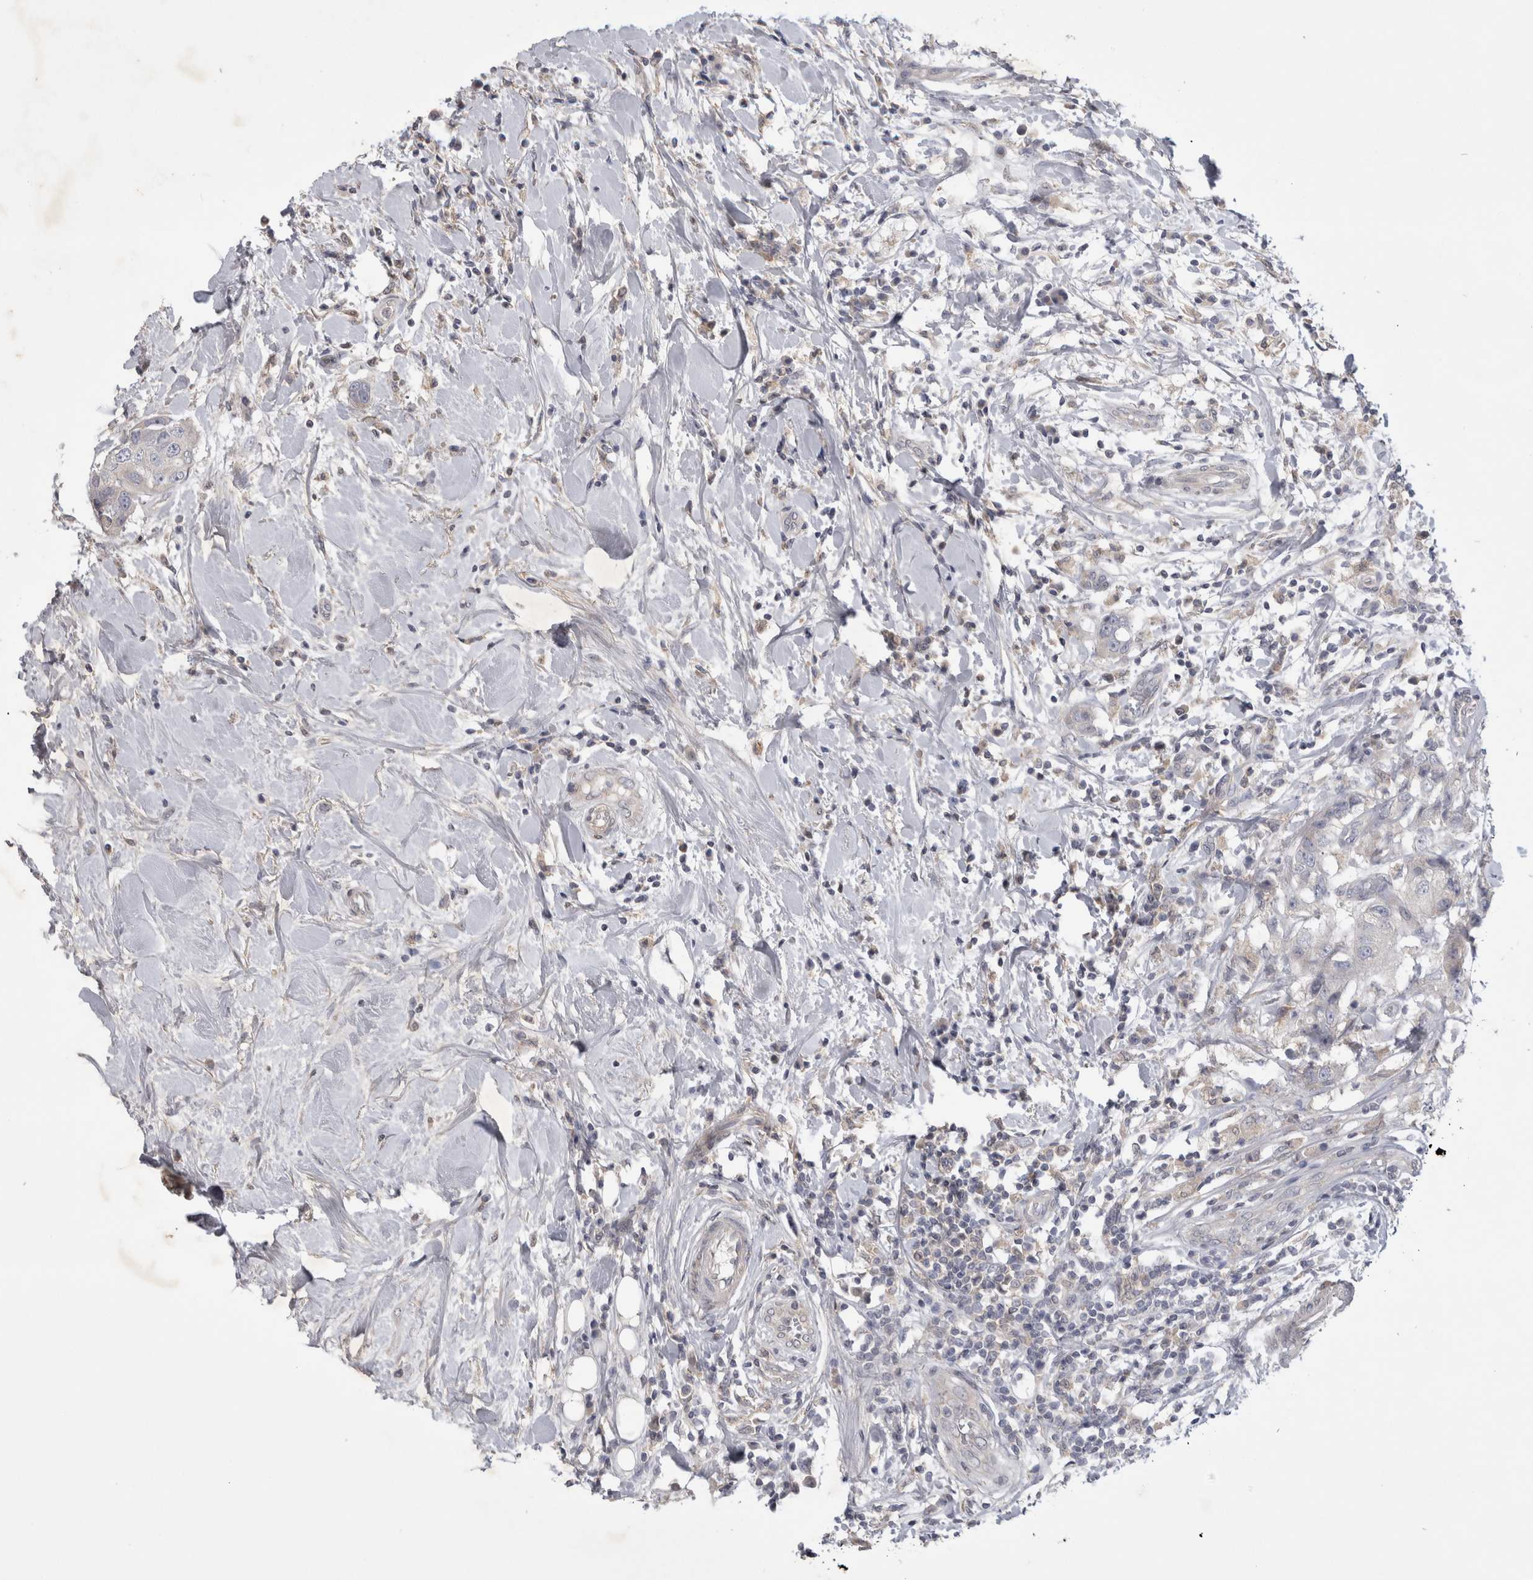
{"staining": {"intensity": "negative", "quantity": "none", "location": "none"}, "tissue": "breast cancer", "cell_type": "Tumor cells", "image_type": "cancer", "snomed": [{"axis": "morphology", "description": "Duct carcinoma"}, {"axis": "topography", "description": "Breast"}], "caption": "A high-resolution histopathology image shows IHC staining of breast invasive ductal carcinoma, which reveals no significant positivity in tumor cells. The staining is performed using DAB brown chromogen with nuclei counter-stained in using hematoxylin.", "gene": "SRD5A3", "patient": {"sex": "female", "age": 27}}